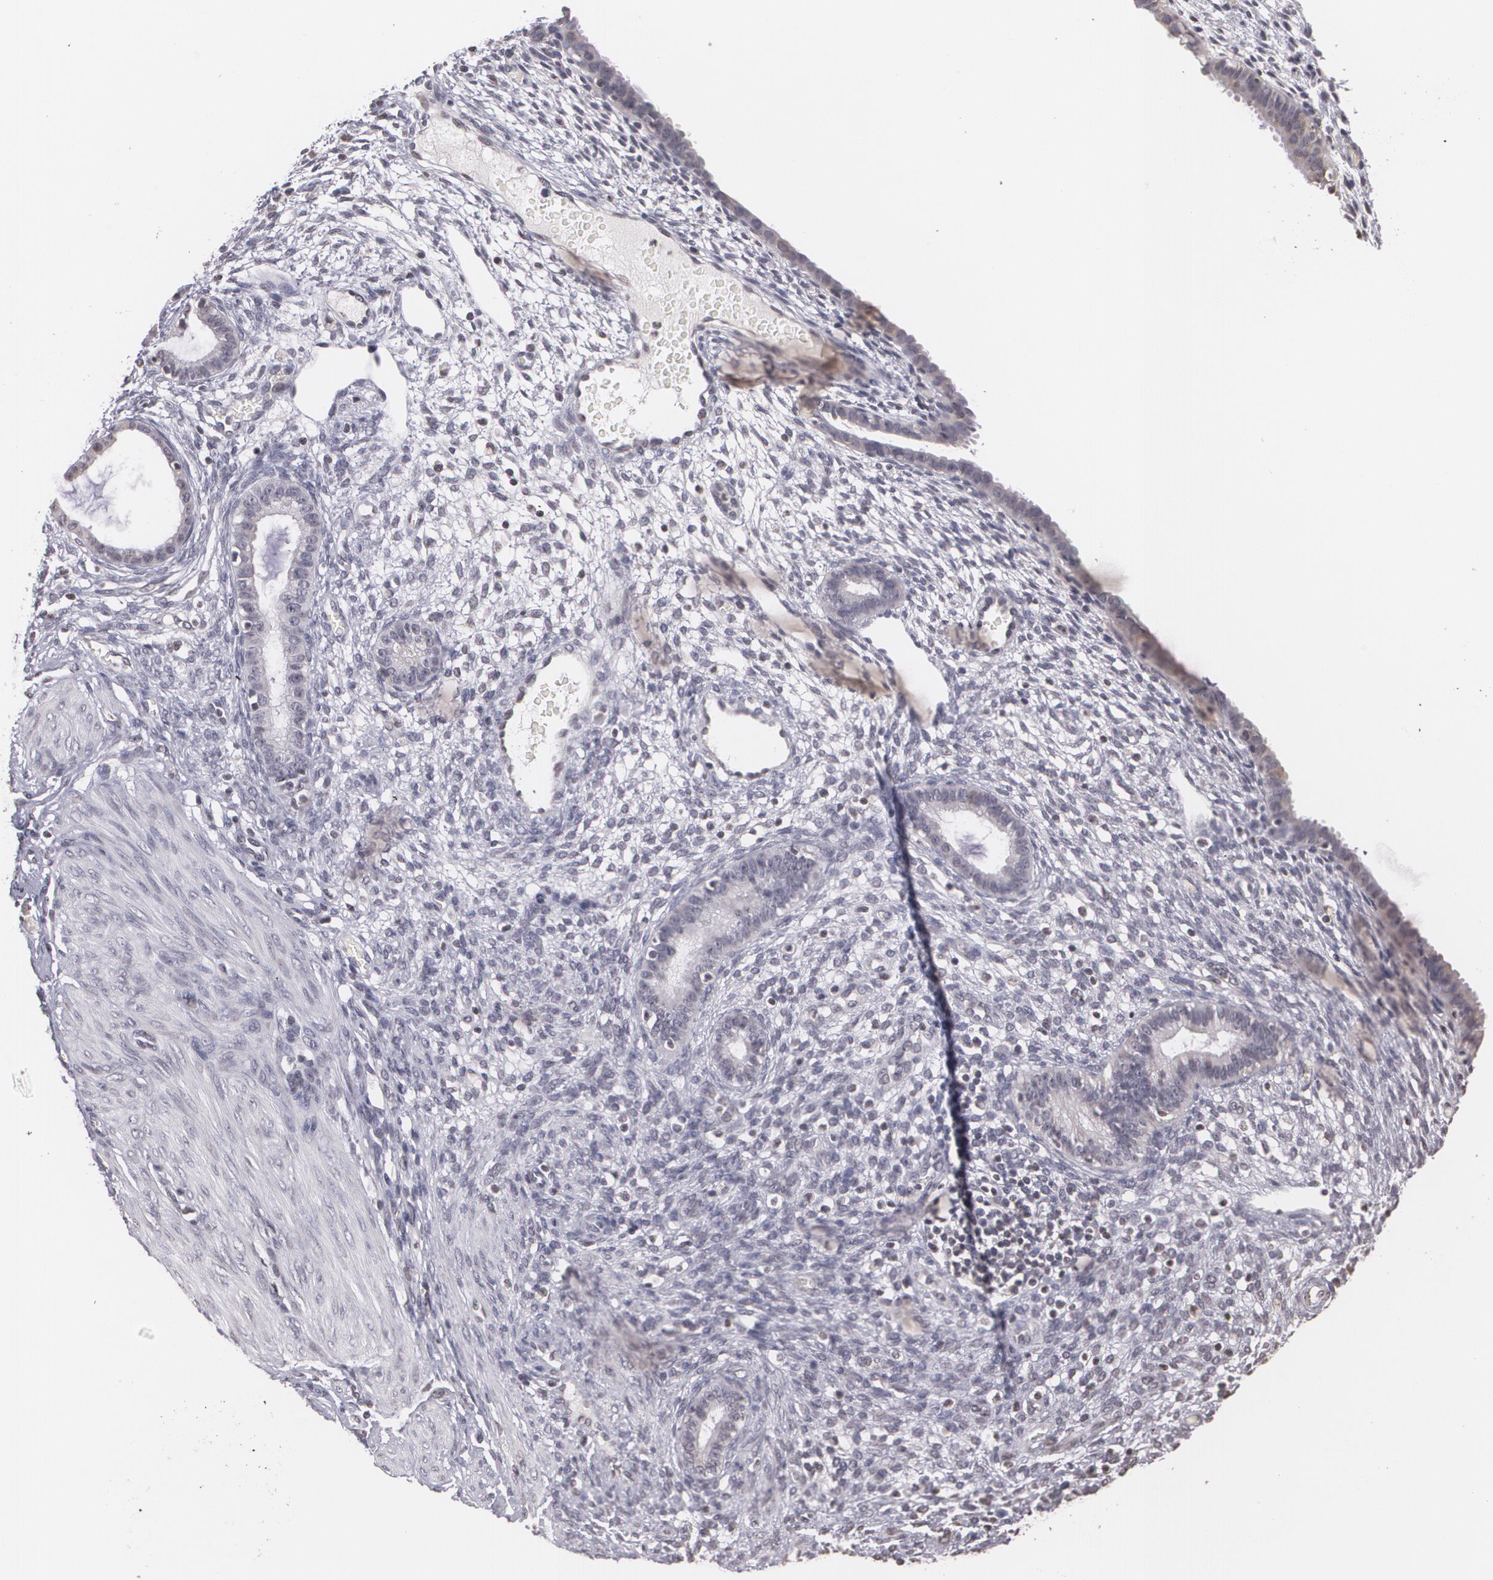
{"staining": {"intensity": "negative", "quantity": "none", "location": "none"}, "tissue": "endometrium", "cell_type": "Cells in endometrial stroma", "image_type": "normal", "snomed": [{"axis": "morphology", "description": "Normal tissue, NOS"}, {"axis": "topography", "description": "Endometrium"}], "caption": "Immunohistochemistry (IHC) histopathology image of unremarkable endometrium stained for a protein (brown), which displays no staining in cells in endometrial stroma. (Stains: DAB (3,3'-diaminobenzidine) immunohistochemistry with hematoxylin counter stain, Microscopy: brightfield microscopy at high magnification).", "gene": "THRB", "patient": {"sex": "female", "age": 72}}